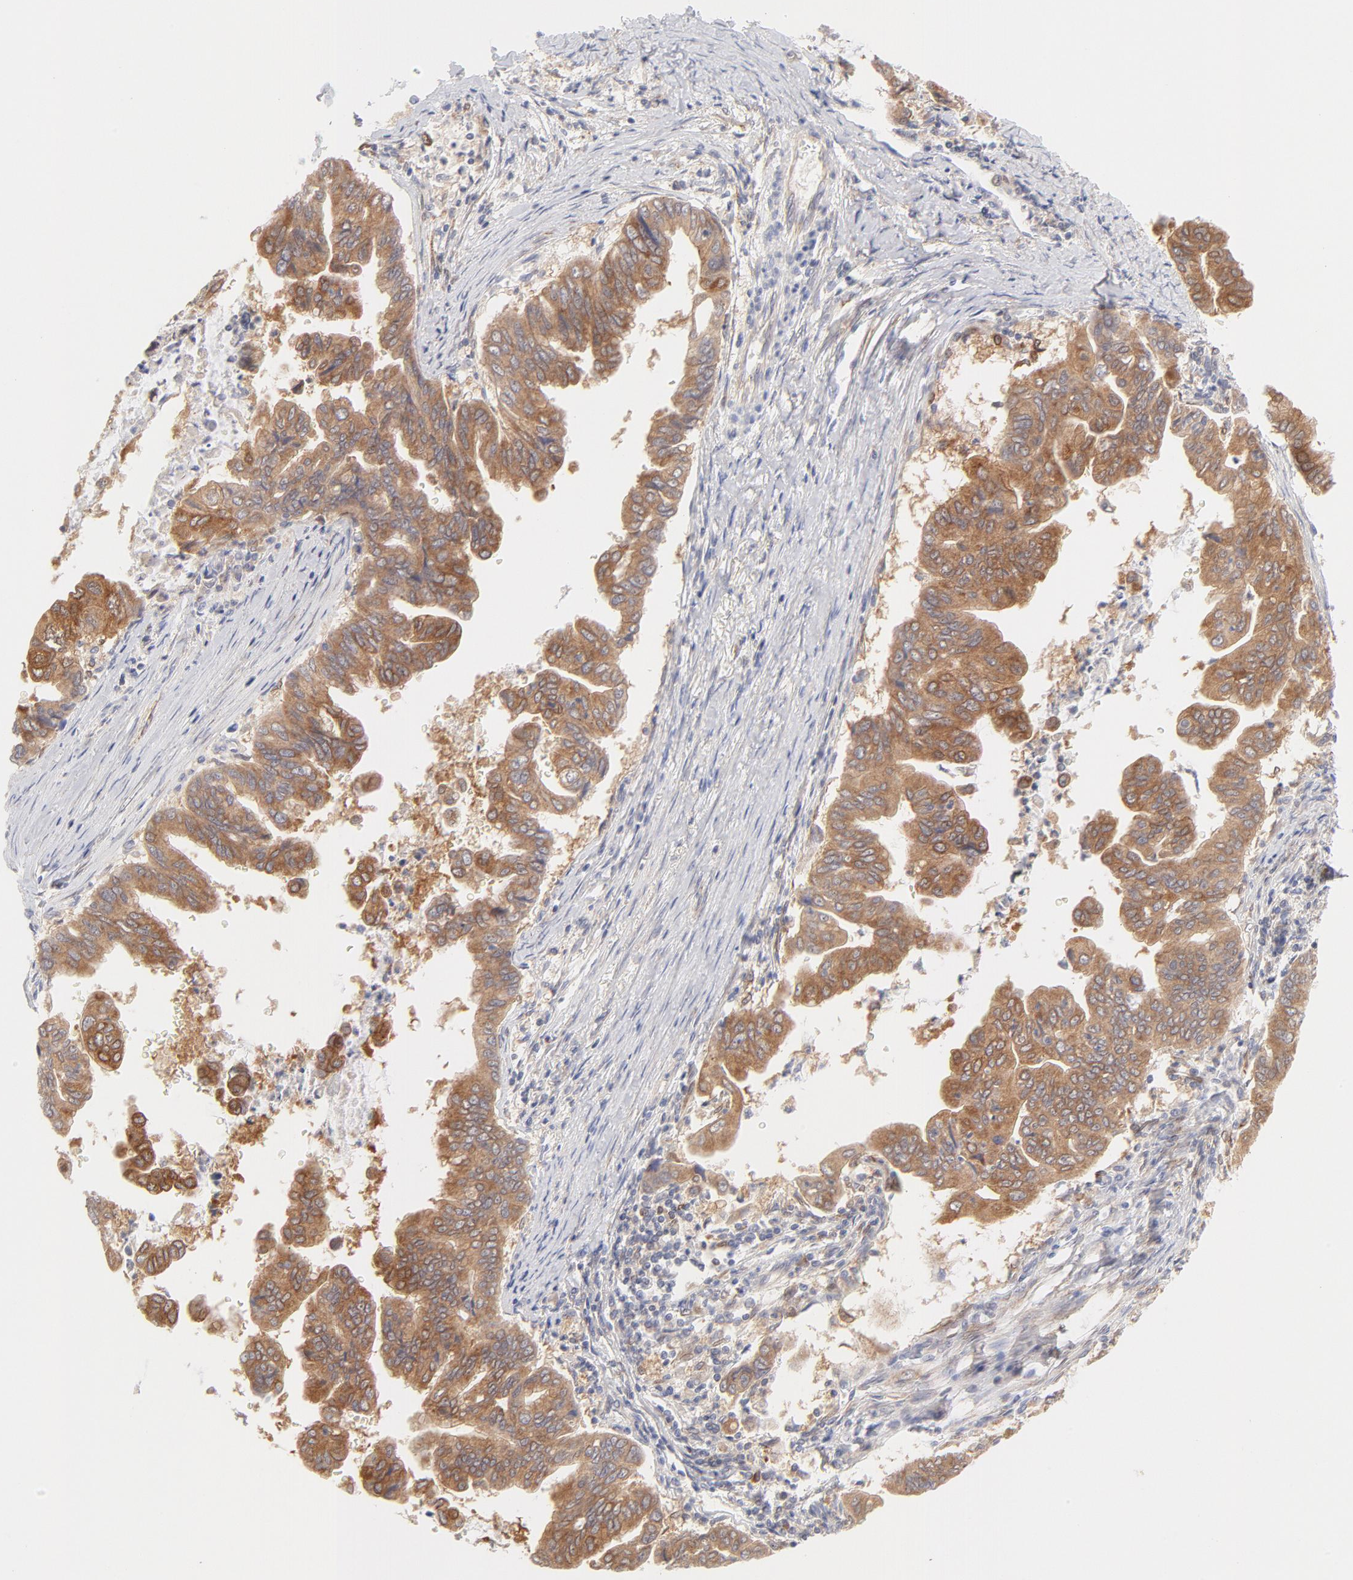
{"staining": {"intensity": "moderate", "quantity": ">75%", "location": "cytoplasmic/membranous"}, "tissue": "stomach cancer", "cell_type": "Tumor cells", "image_type": "cancer", "snomed": [{"axis": "morphology", "description": "Adenocarcinoma, NOS"}, {"axis": "topography", "description": "Stomach, upper"}], "caption": "A histopathology image of stomach cancer stained for a protein displays moderate cytoplasmic/membranous brown staining in tumor cells. The staining was performed using DAB to visualize the protein expression in brown, while the nuclei were stained in blue with hematoxylin (Magnification: 20x).", "gene": "RPS6KA1", "patient": {"sex": "male", "age": 80}}